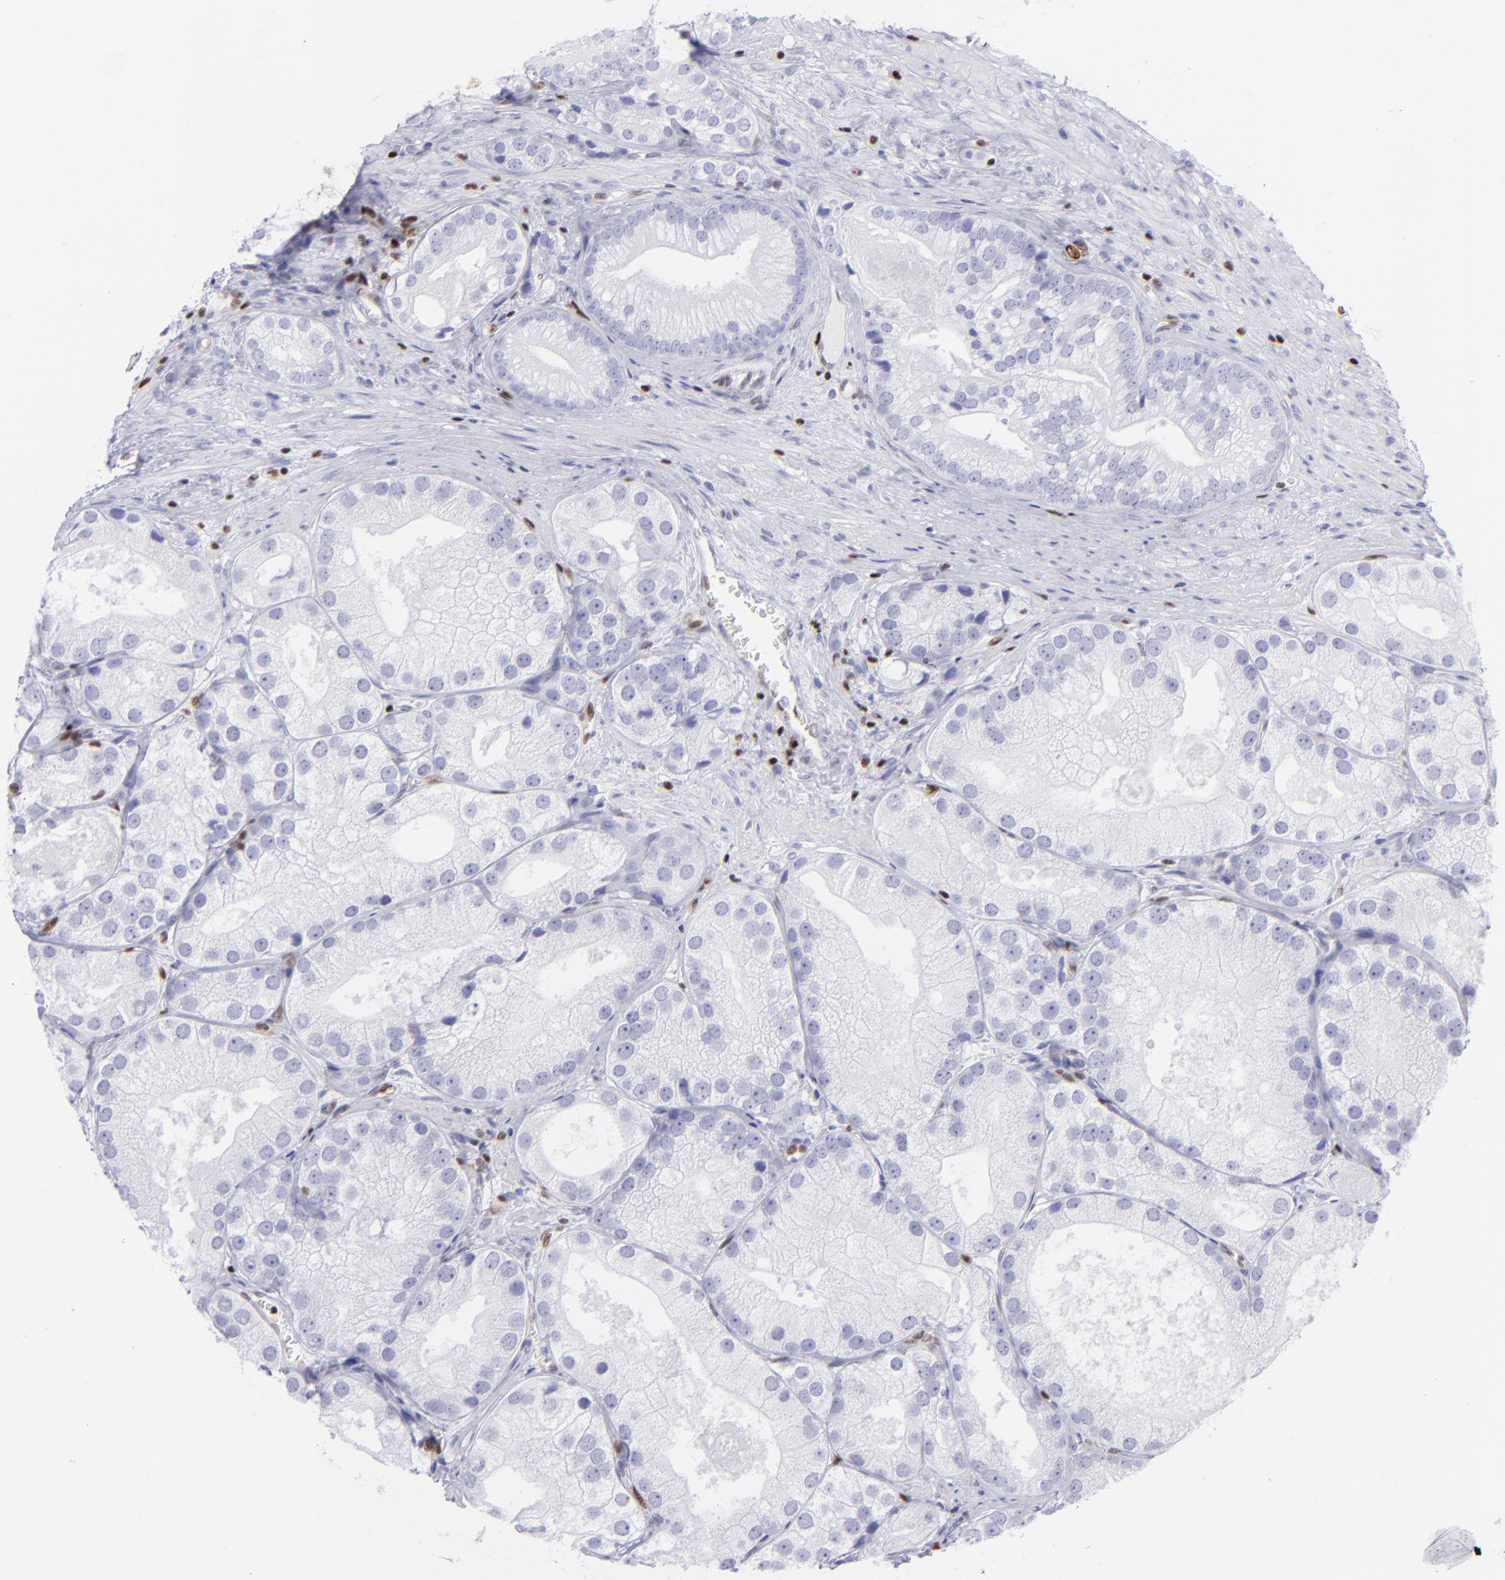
{"staining": {"intensity": "negative", "quantity": "none", "location": "none"}, "tissue": "prostate cancer", "cell_type": "Tumor cells", "image_type": "cancer", "snomed": [{"axis": "morphology", "description": "Adenocarcinoma, Low grade"}, {"axis": "topography", "description": "Prostate"}], "caption": "DAB immunohistochemical staining of human prostate adenocarcinoma (low-grade) displays no significant positivity in tumor cells. (DAB (3,3'-diaminobenzidine) IHC, high magnification).", "gene": "ETS1", "patient": {"sex": "male", "age": 69}}